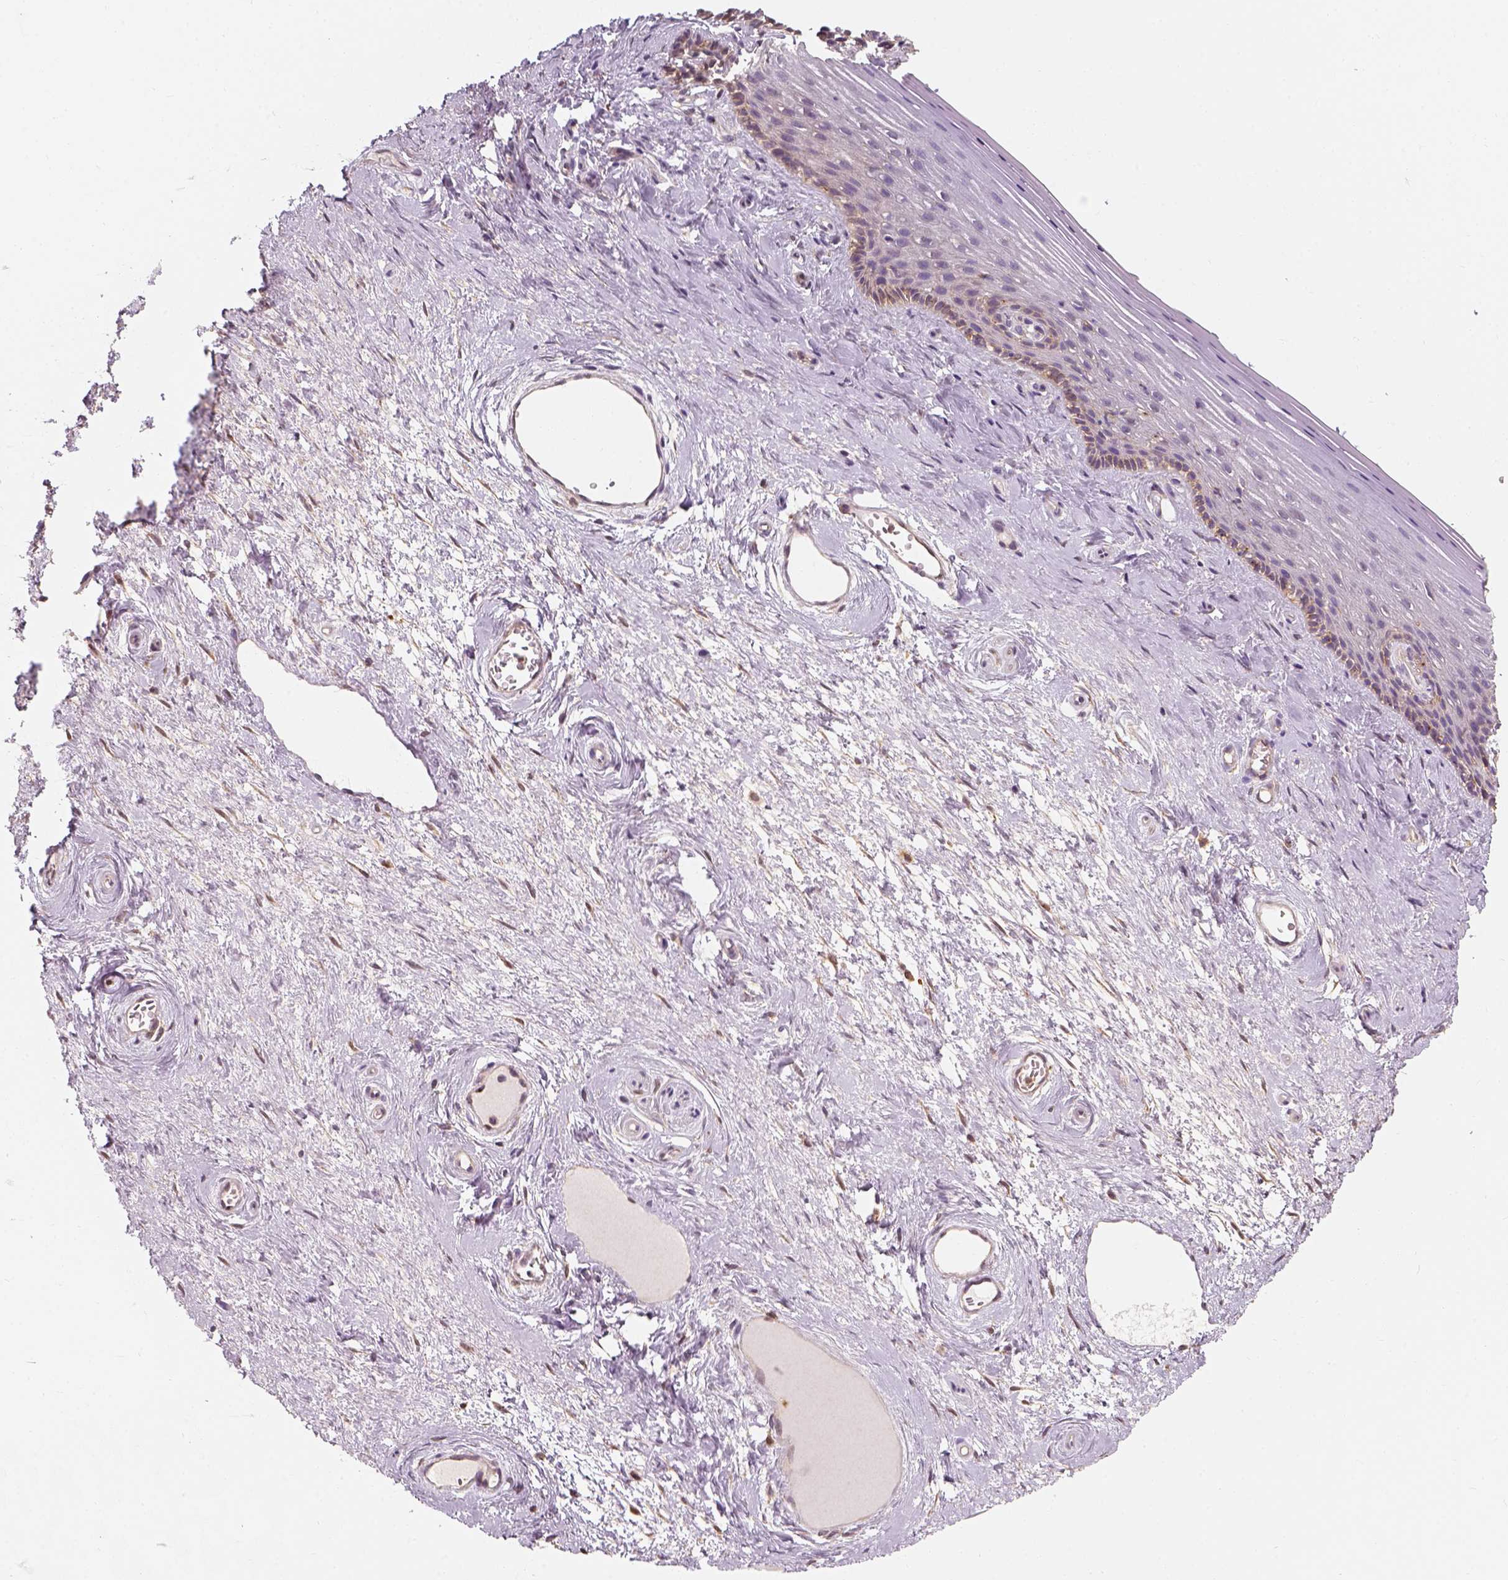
{"staining": {"intensity": "moderate", "quantity": "<25%", "location": "cytoplasmic/membranous,nuclear"}, "tissue": "vagina", "cell_type": "Squamous epithelial cells", "image_type": "normal", "snomed": [{"axis": "morphology", "description": "Normal tissue, NOS"}, {"axis": "topography", "description": "Vagina"}], "caption": "Squamous epithelial cells demonstrate low levels of moderate cytoplasmic/membranous,nuclear staining in approximately <25% of cells in normal vagina. The staining was performed using DAB, with brown indicating positive protein expression. Nuclei are stained blue with hematoxylin.", "gene": "SQSTM1", "patient": {"sex": "female", "age": 45}}